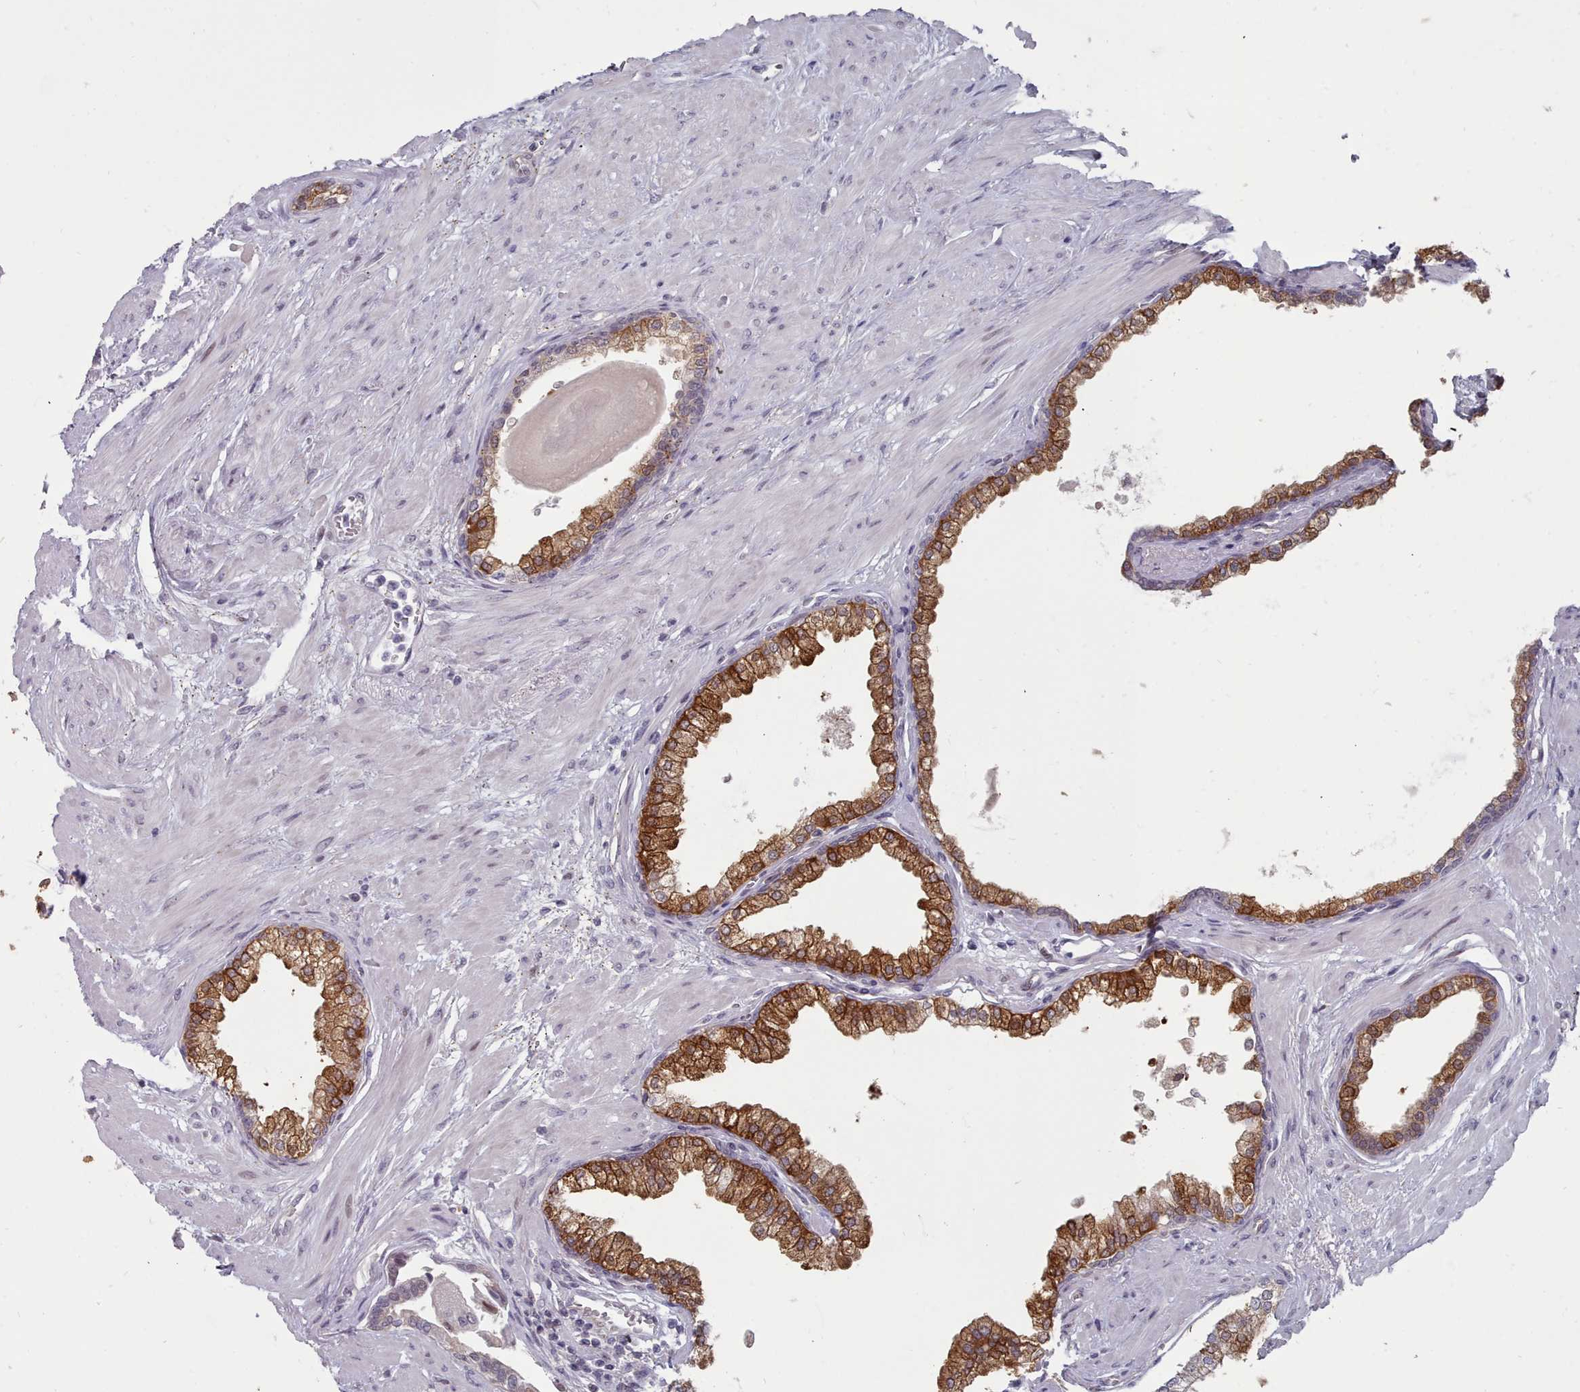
{"staining": {"intensity": "strong", "quantity": "25%-75%", "location": "cytoplasmic/membranous"}, "tissue": "prostate", "cell_type": "Glandular cells", "image_type": "normal", "snomed": [{"axis": "morphology", "description": "Normal tissue, NOS"}, {"axis": "topography", "description": "Prostate"}], "caption": "High-power microscopy captured an immunohistochemistry (IHC) image of normal prostate, revealing strong cytoplasmic/membranous expression in approximately 25%-75% of glandular cells.", "gene": "GINS1", "patient": {"sex": "male", "age": 57}}